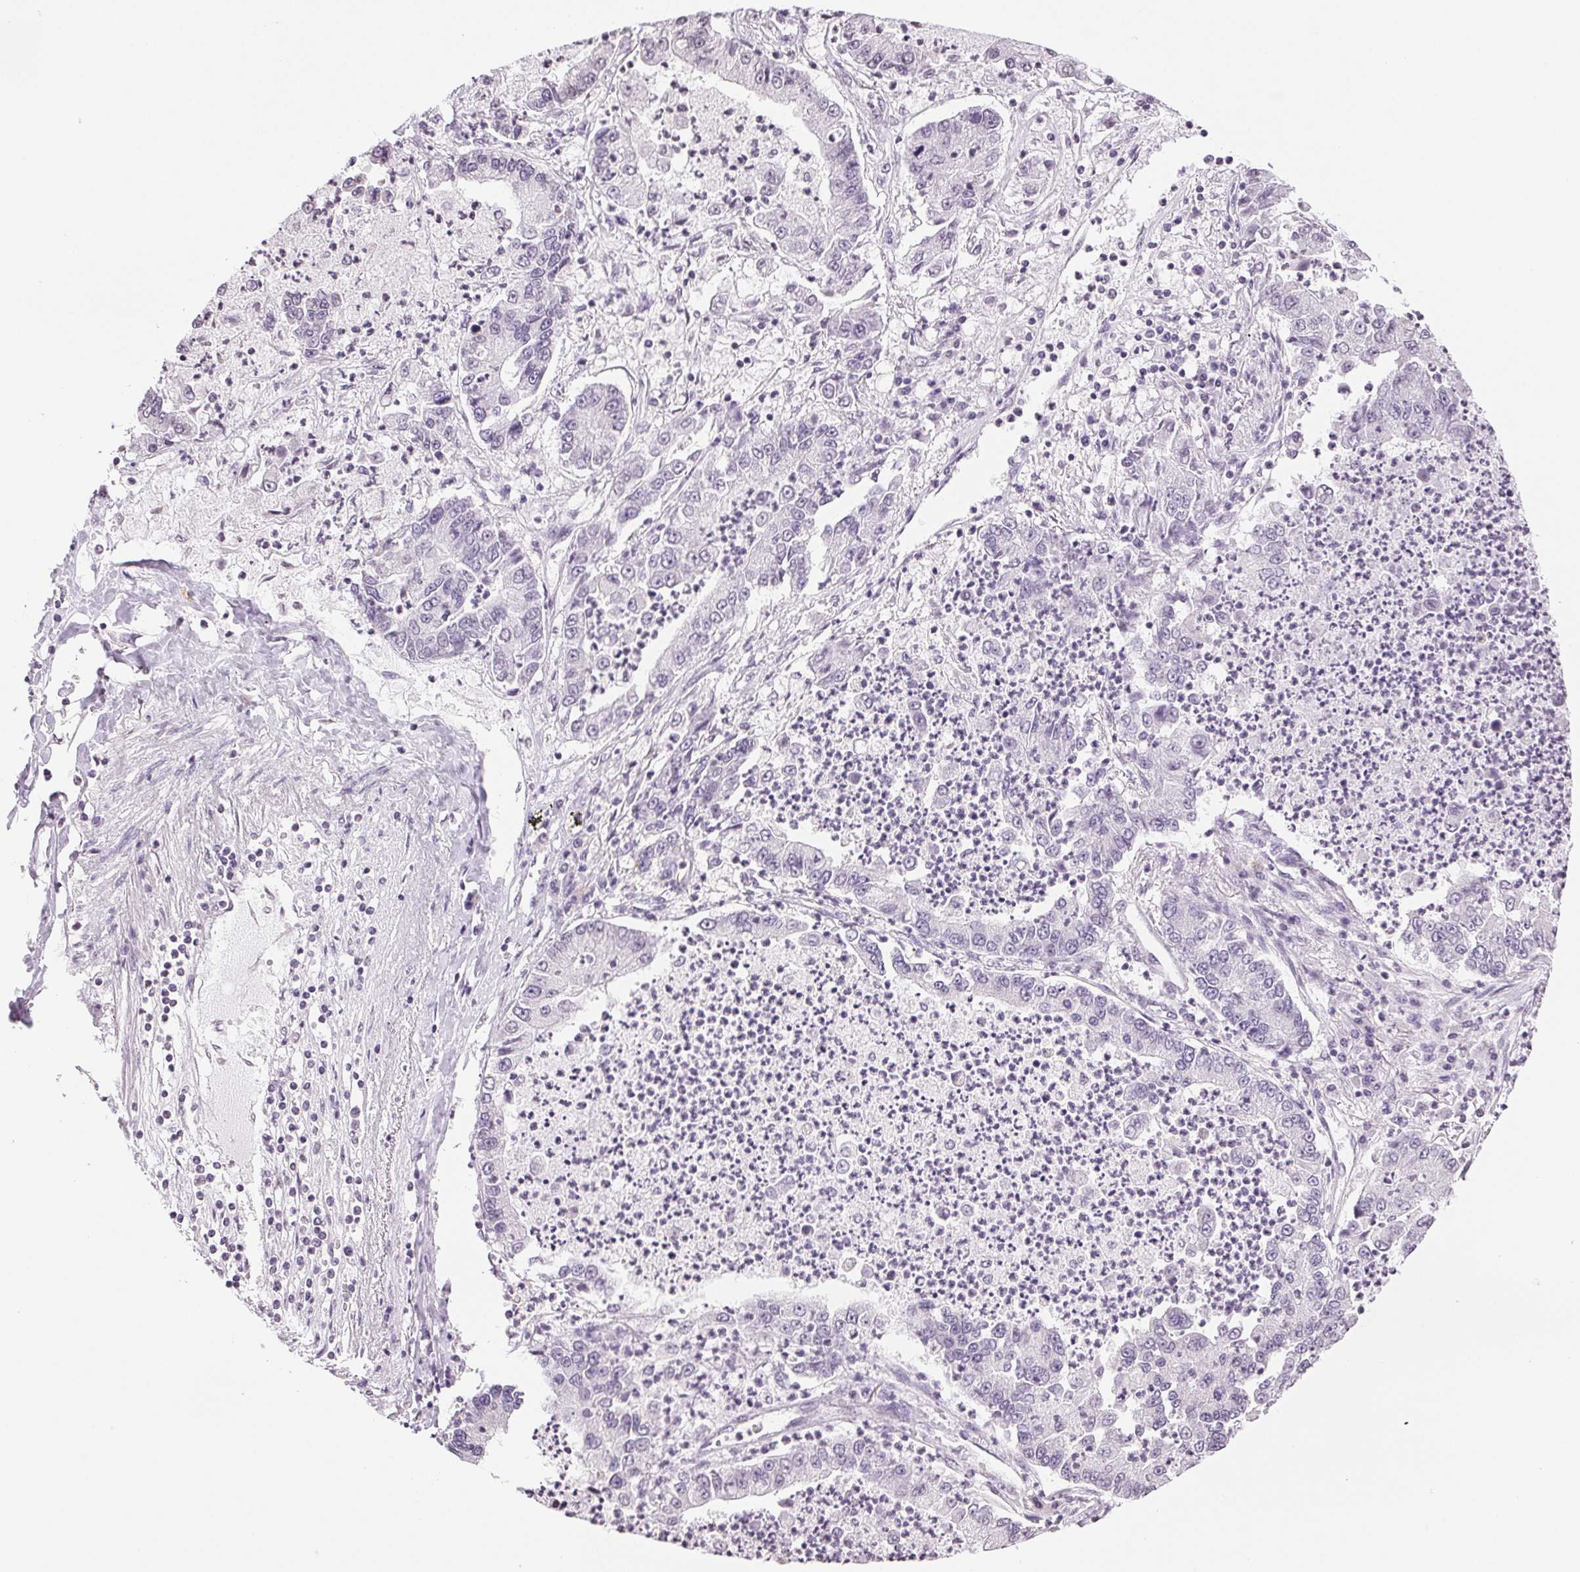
{"staining": {"intensity": "negative", "quantity": "none", "location": "none"}, "tissue": "lung cancer", "cell_type": "Tumor cells", "image_type": "cancer", "snomed": [{"axis": "morphology", "description": "Adenocarcinoma, NOS"}, {"axis": "topography", "description": "Lung"}], "caption": "High magnification brightfield microscopy of lung cancer (adenocarcinoma) stained with DAB (brown) and counterstained with hematoxylin (blue): tumor cells show no significant staining. The staining is performed using DAB (3,3'-diaminobenzidine) brown chromogen with nuclei counter-stained in using hematoxylin.", "gene": "TNNT3", "patient": {"sex": "female", "age": 57}}